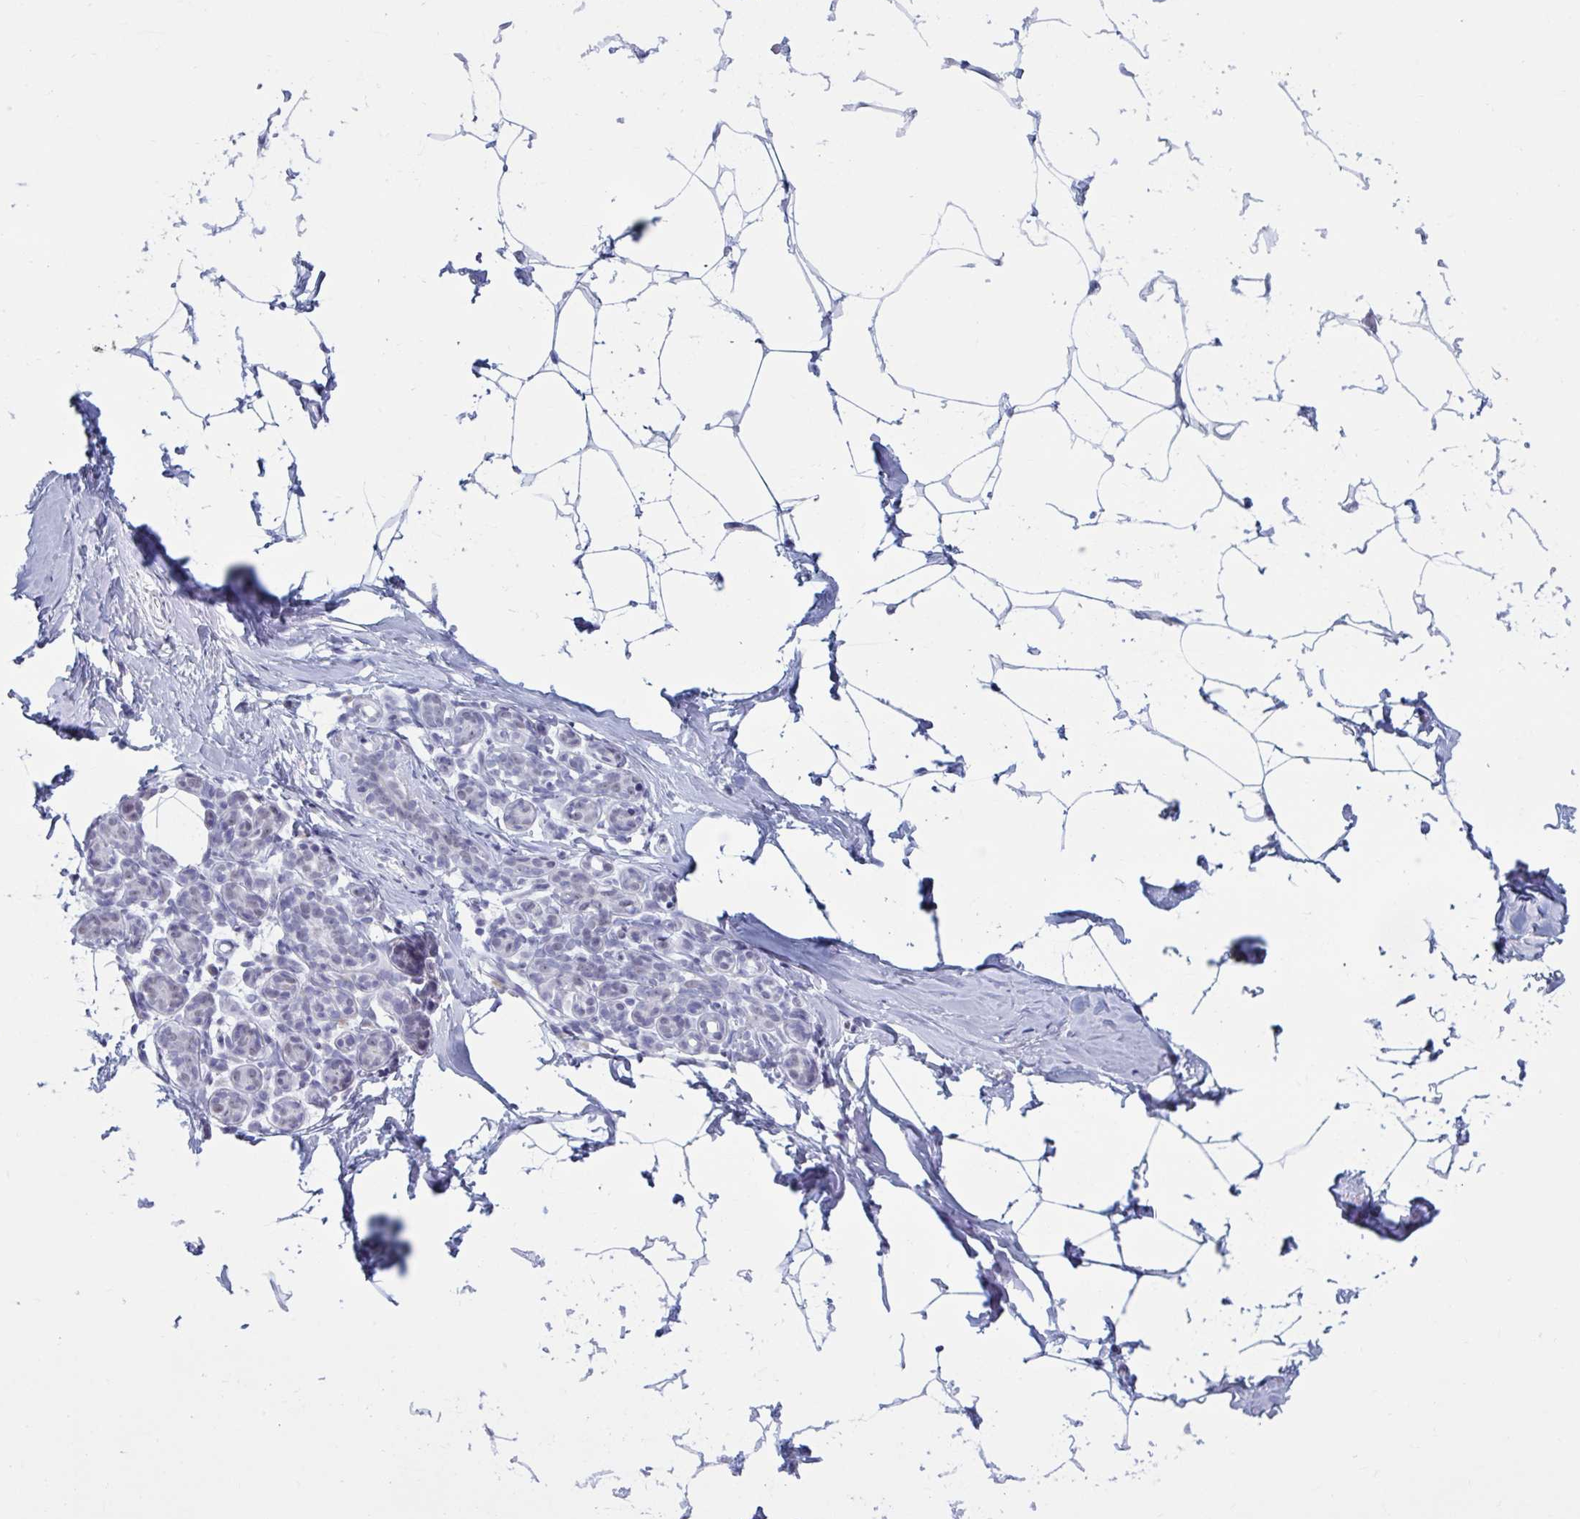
{"staining": {"intensity": "negative", "quantity": "none", "location": "none"}, "tissue": "breast", "cell_type": "Adipocytes", "image_type": "normal", "snomed": [{"axis": "morphology", "description": "Normal tissue, NOS"}, {"axis": "topography", "description": "Breast"}], "caption": "Protein analysis of normal breast demonstrates no significant positivity in adipocytes. The staining was performed using DAB (3,3'-diaminobenzidine) to visualize the protein expression in brown, while the nuclei were stained in blue with hematoxylin (Magnification: 20x).", "gene": "MSMB", "patient": {"sex": "female", "age": 32}}